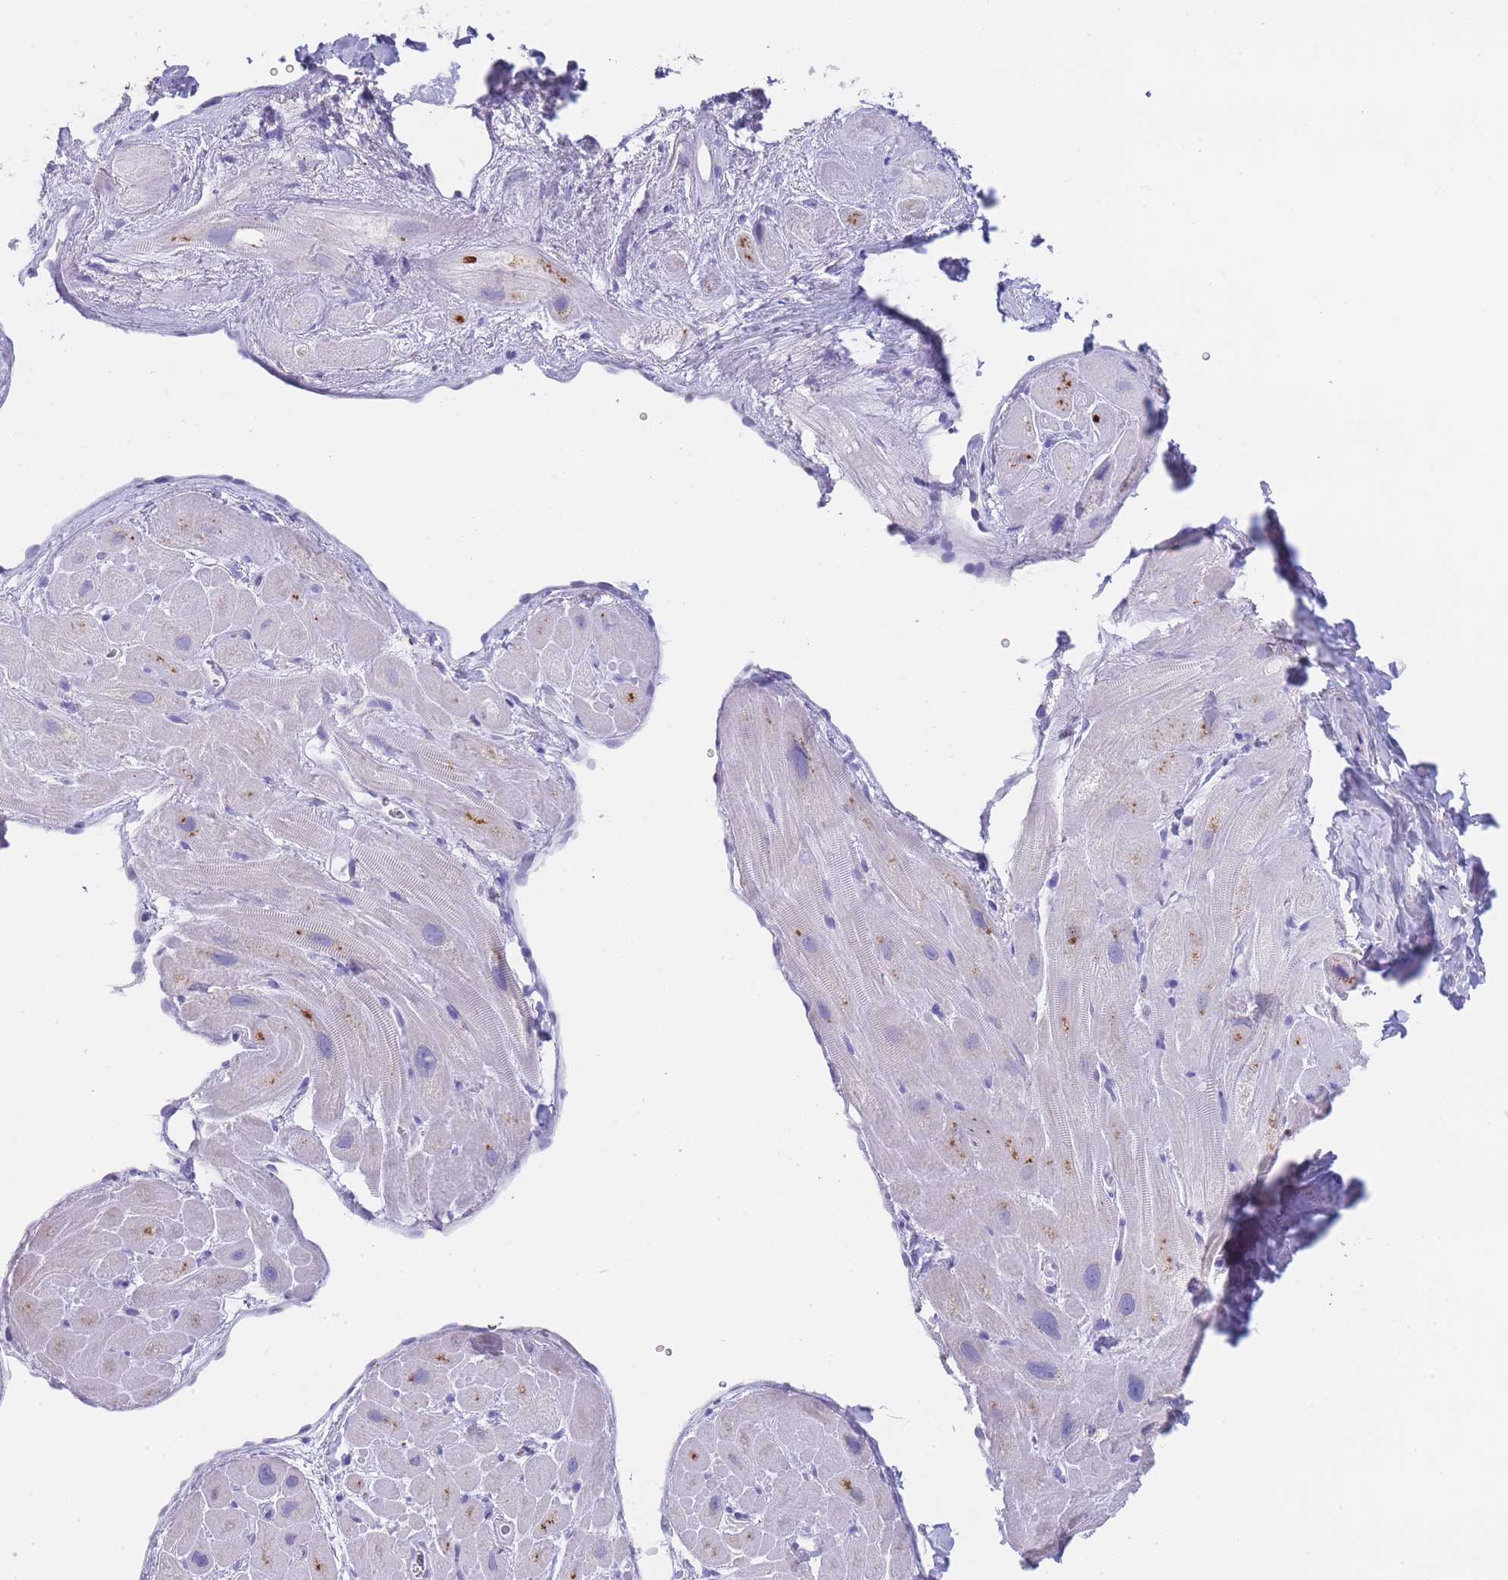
{"staining": {"intensity": "negative", "quantity": "none", "location": "none"}, "tissue": "heart muscle", "cell_type": "Cardiomyocytes", "image_type": "normal", "snomed": [{"axis": "morphology", "description": "Normal tissue, NOS"}, {"axis": "topography", "description": "Heart"}], "caption": "Immunohistochemistry (IHC) of benign human heart muscle displays no expression in cardiomyocytes. Nuclei are stained in blue.", "gene": "GAA", "patient": {"sex": "male", "age": 49}}